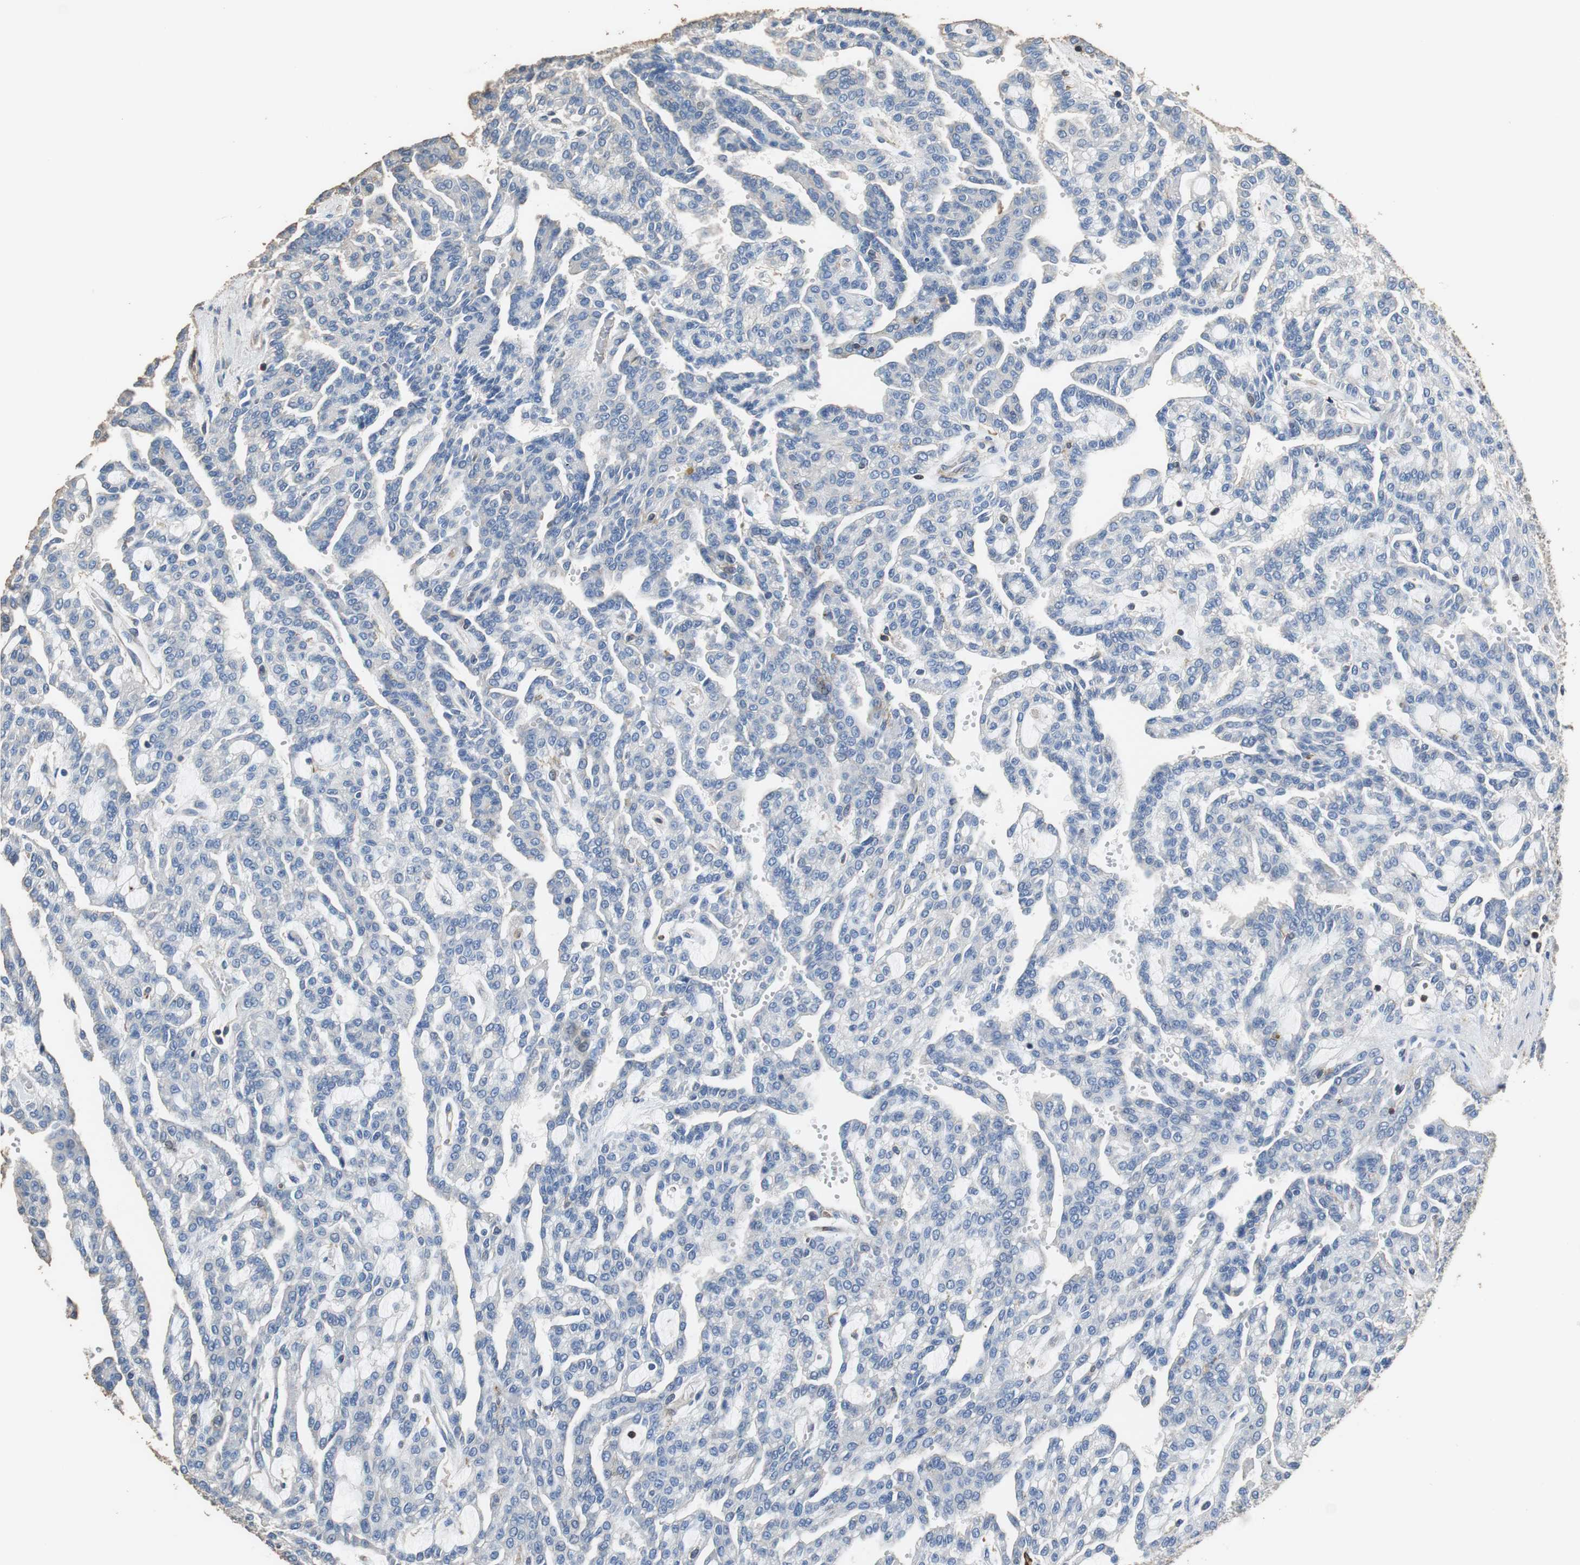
{"staining": {"intensity": "negative", "quantity": "none", "location": "none"}, "tissue": "renal cancer", "cell_type": "Tumor cells", "image_type": "cancer", "snomed": [{"axis": "morphology", "description": "Adenocarcinoma, NOS"}, {"axis": "topography", "description": "Kidney"}], "caption": "Protein analysis of renal adenocarcinoma shows no significant expression in tumor cells.", "gene": "PRKRA", "patient": {"sex": "male", "age": 63}}